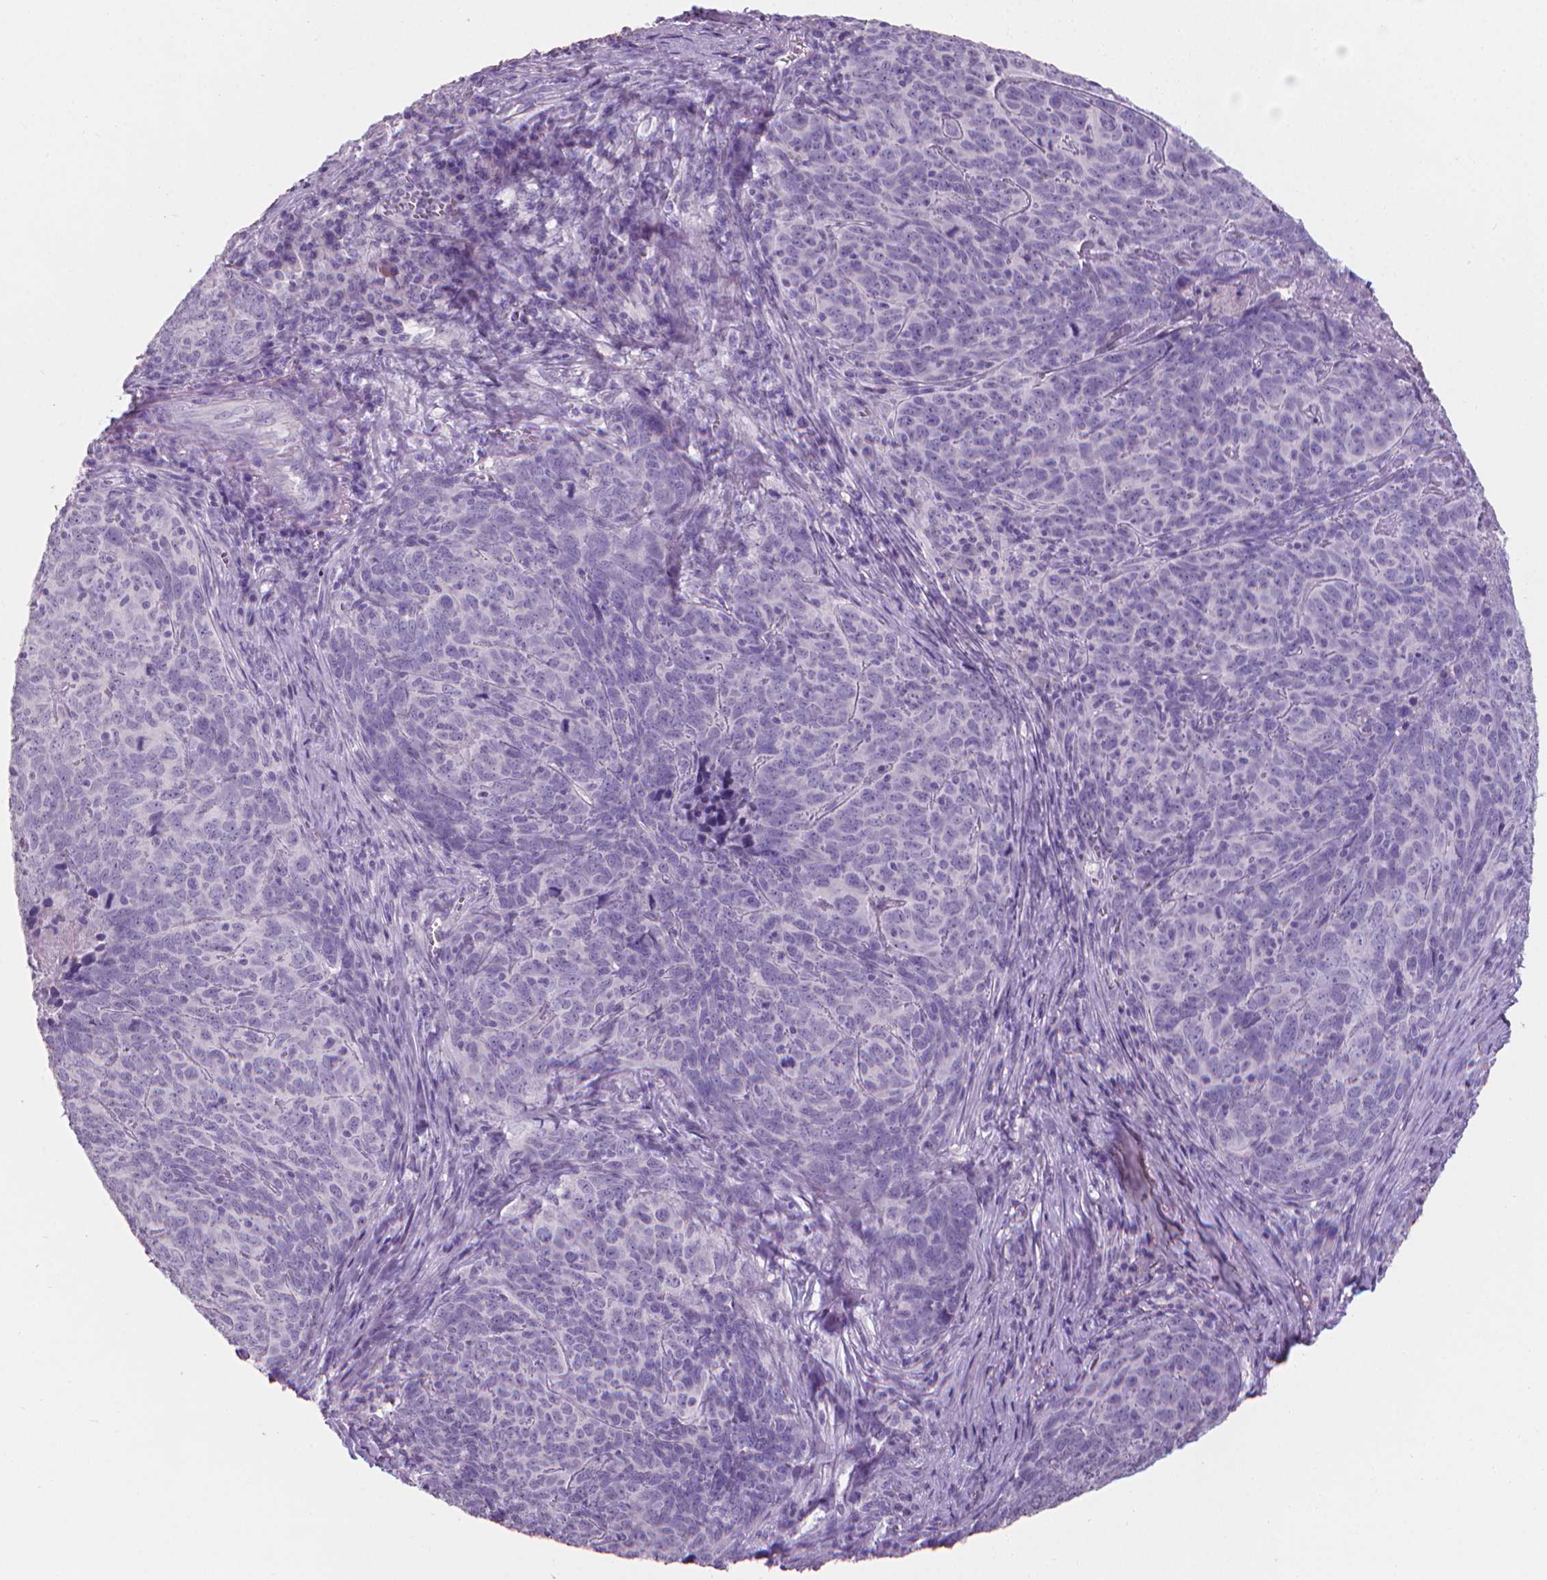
{"staining": {"intensity": "negative", "quantity": "none", "location": "none"}, "tissue": "skin cancer", "cell_type": "Tumor cells", "image_type": "cancer", "snomed": [{"axis": "morphology", "description": "Squamous cell carcinoma, NOS"}, {"axis": "topography", "description": "Skin"}, {"axis": "topography", "description": "Anal"}], "caption": "Tumor cells are negative for brown protein staining in skin cancer (squamous cell carcinoma). Nuclei are stained in blue.", "gene": "XPNPEP2", "patient": {"sex": "female", "age": 51}}